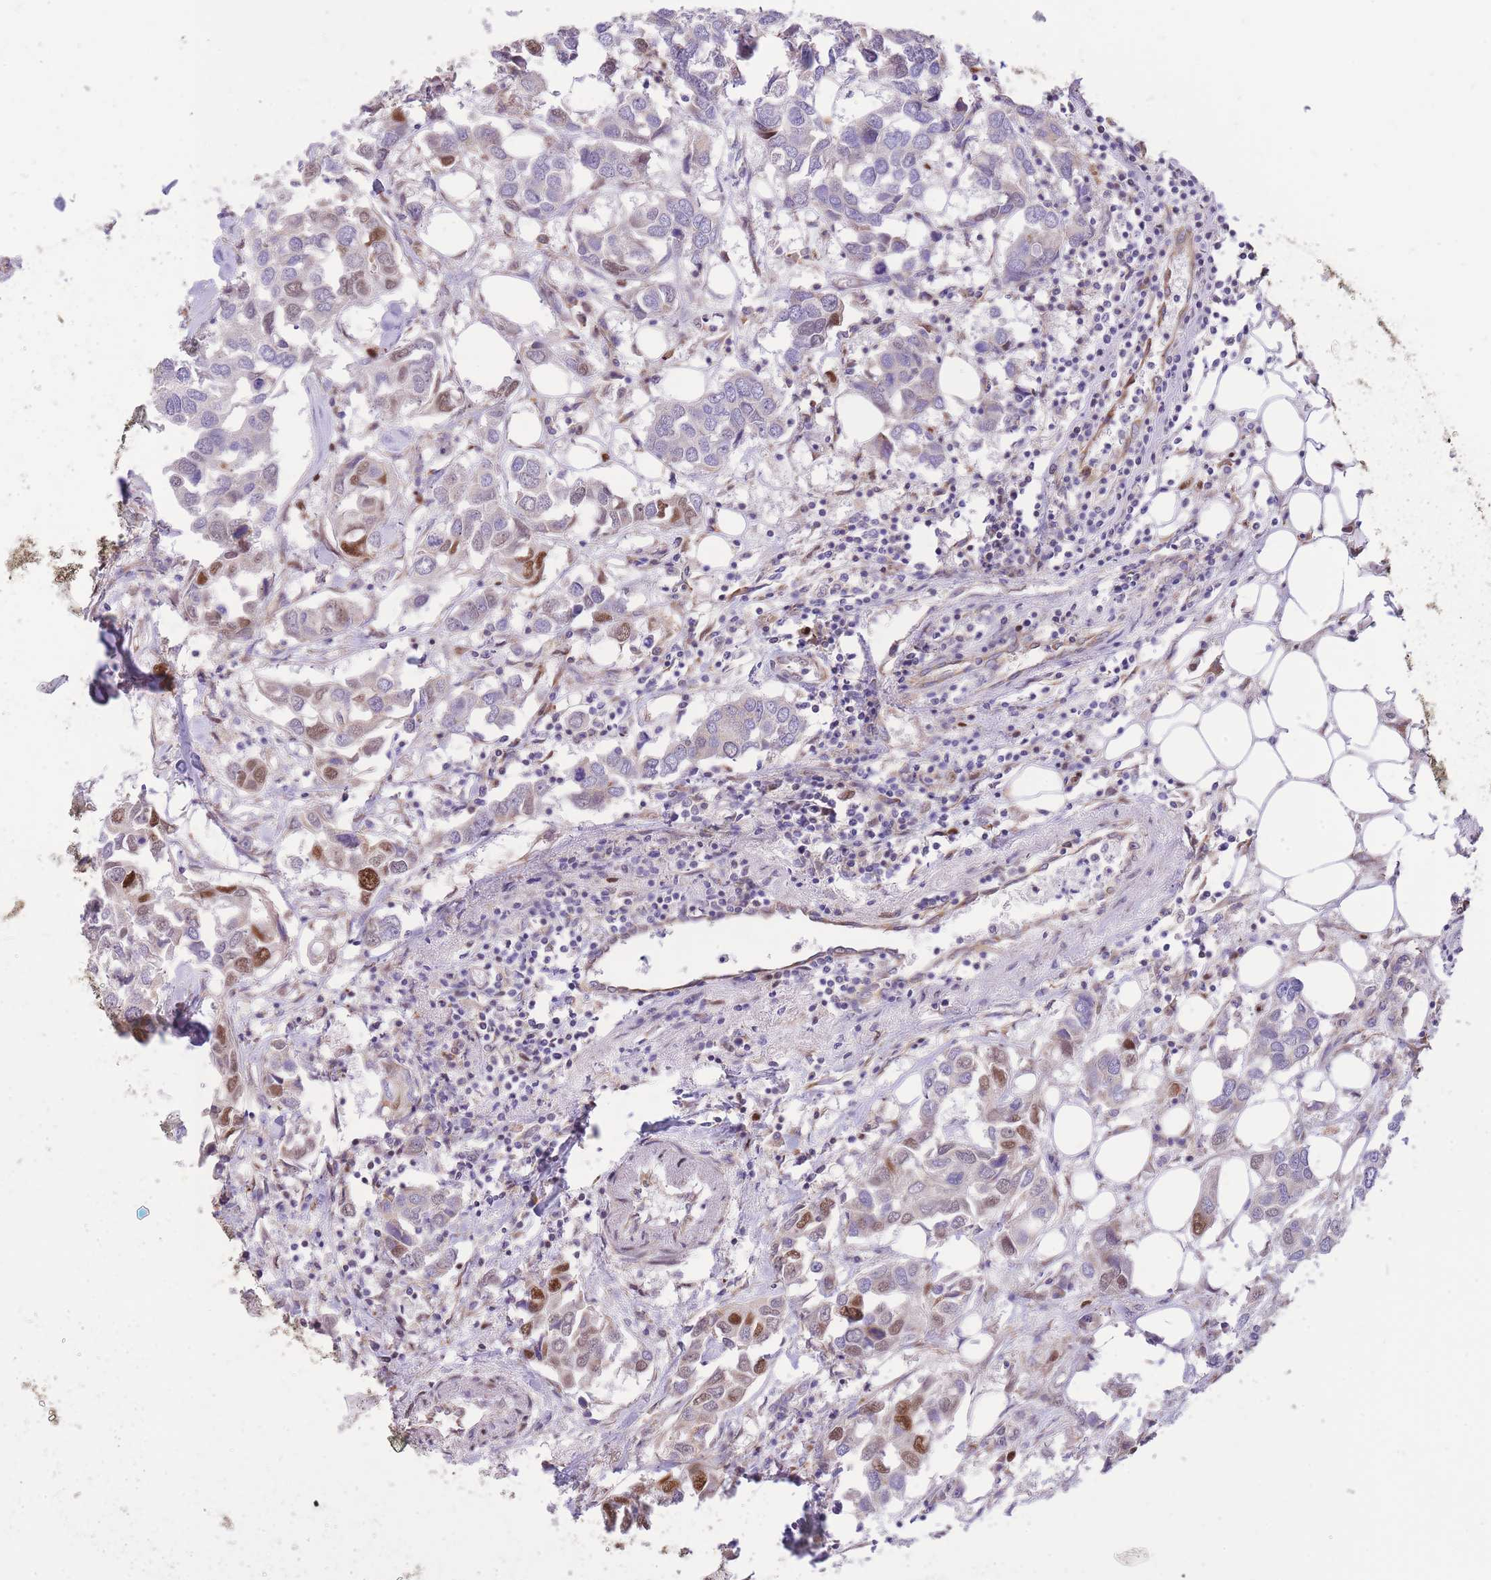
{"staining": {"intensity": "moderate", "quantity": "<25%", "location": "nuclear"}, "tissue": "breast cancer", "cell_type": "Tumor cells", "image_type": "cancer", "snomed": [{"axis": "morphology", "description": "Duct carcinoma"}, {"axis": "topography", "description": "Breast"}], "caption": "Breast cancer stained with a brown dye demonstrates moderate nuclear positive positivity in about <25% of tumor cells.", "gene": "TOPAZ1", "patient": {"sex": "female", "age": 83}}